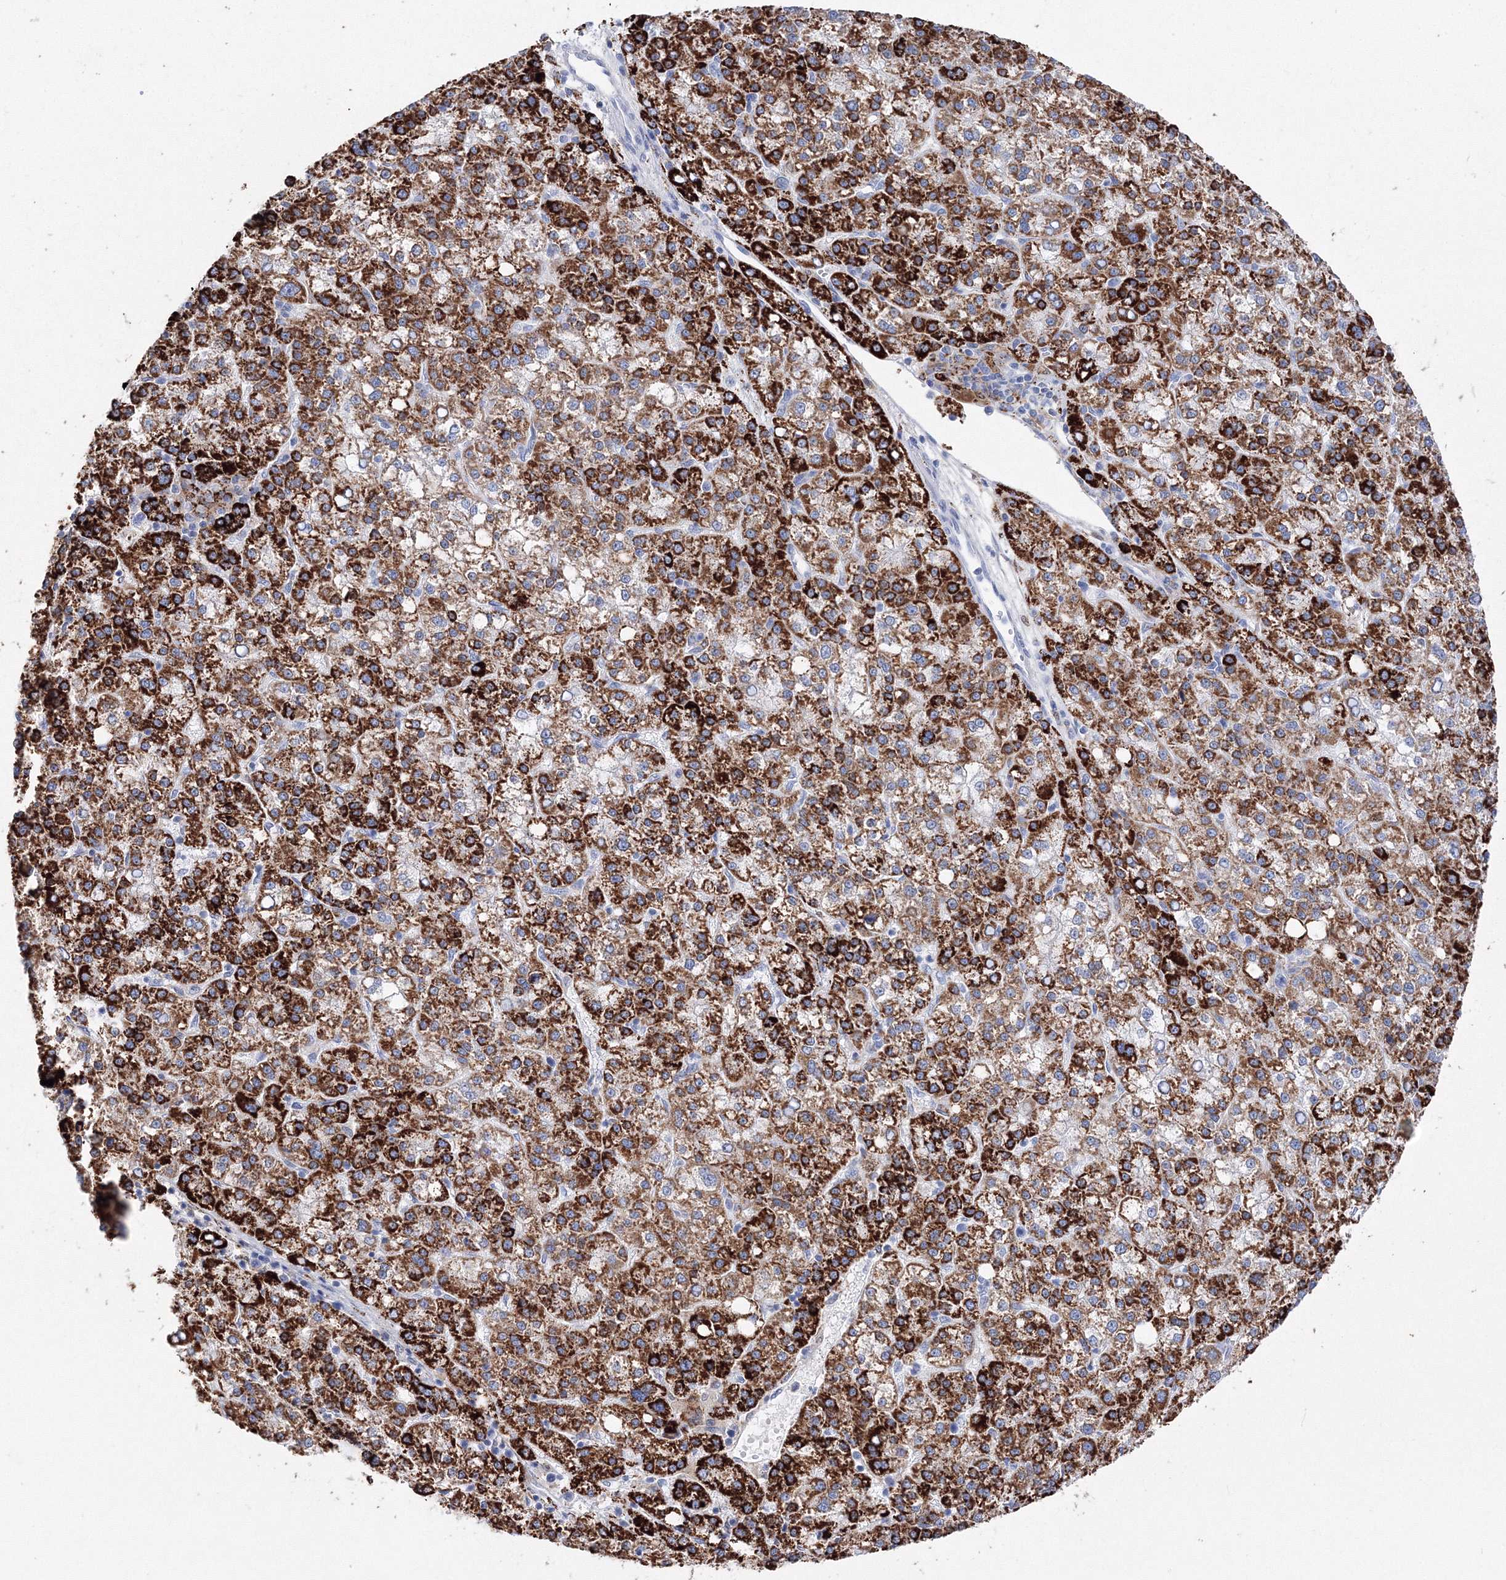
{"staining": {"intensity": "strong", "quantity": ">75%", "location": "cytoplasmic/membranous"}, "tissue": "liver cancer", "cell_type": "Tumor cells", "image_type": "cancer", "snomed": [{"axis": "morphology", "description": "Carcinoma, Hepatocellular, NOS"}, {"axis": "topography", "description": "Liver"}], "caption": "The photomicrograph reveals a brown stain indicating the presence of a protein in the cytoplasmic/membranous of tumor cells in liver cancer.", "gene": "MERTK", "patient": {"sex": "female", "age": 58}}